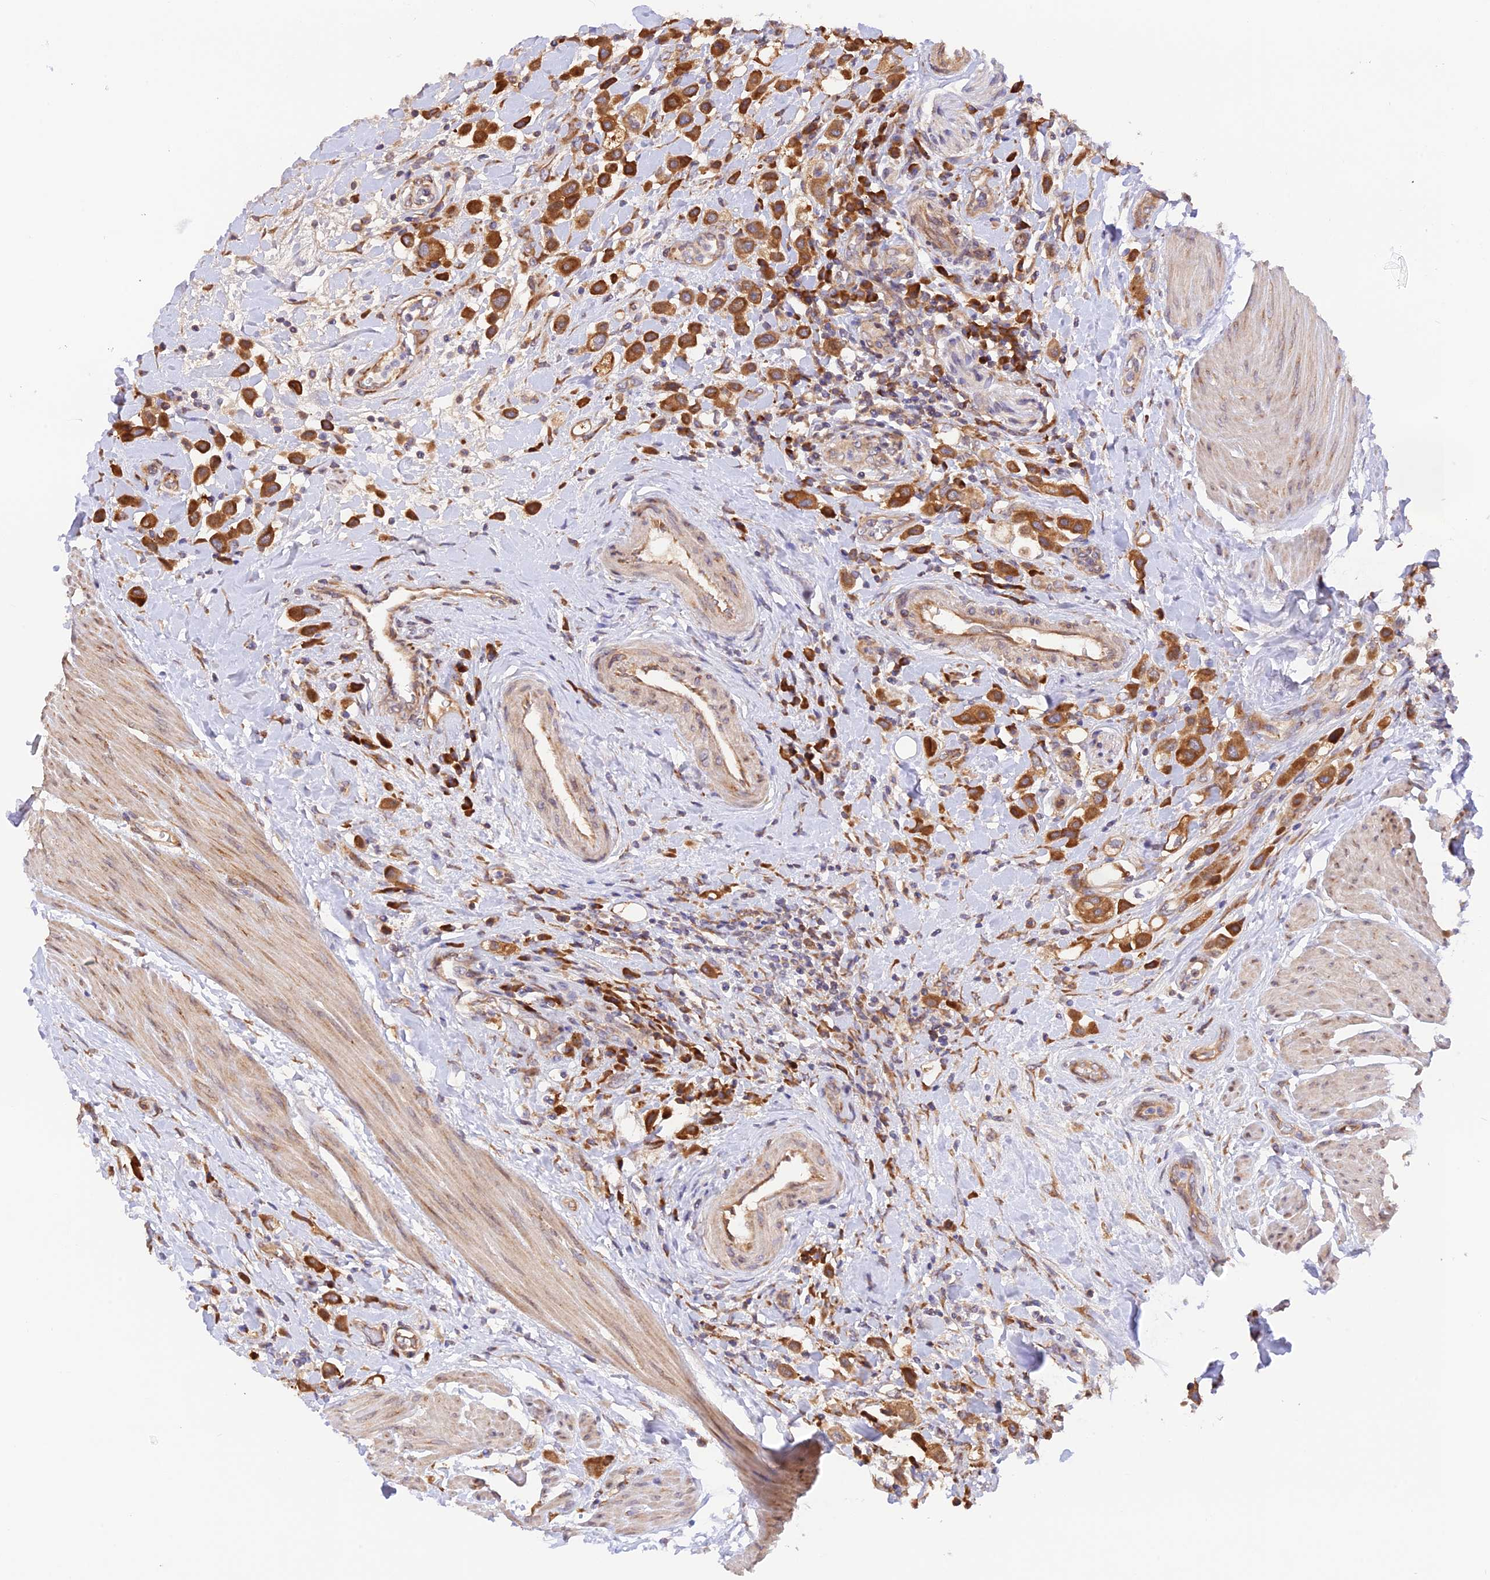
{"staining": {"intensity": "strong", "quantity": ">75%", "location": "cytoplasmic/membranous"}, "tissue": "urothelial cancer", "cell_type": "Tumor cells", "image_type": "cancer", "snomed": [{"axis": "morphology", "description": "Urothelial carcinoma, High grade"}, {"axis": "topography", "description": "Urinary bladder"}], "caption": "This is an image of immunohistochemistry staining of urothelial carcinoma (high-grade), which shows strong staining in the cytoplasmic/membranous of tumor cells.", "gene": "RPL5", "patient": {"sex": "male", "age": 50}}